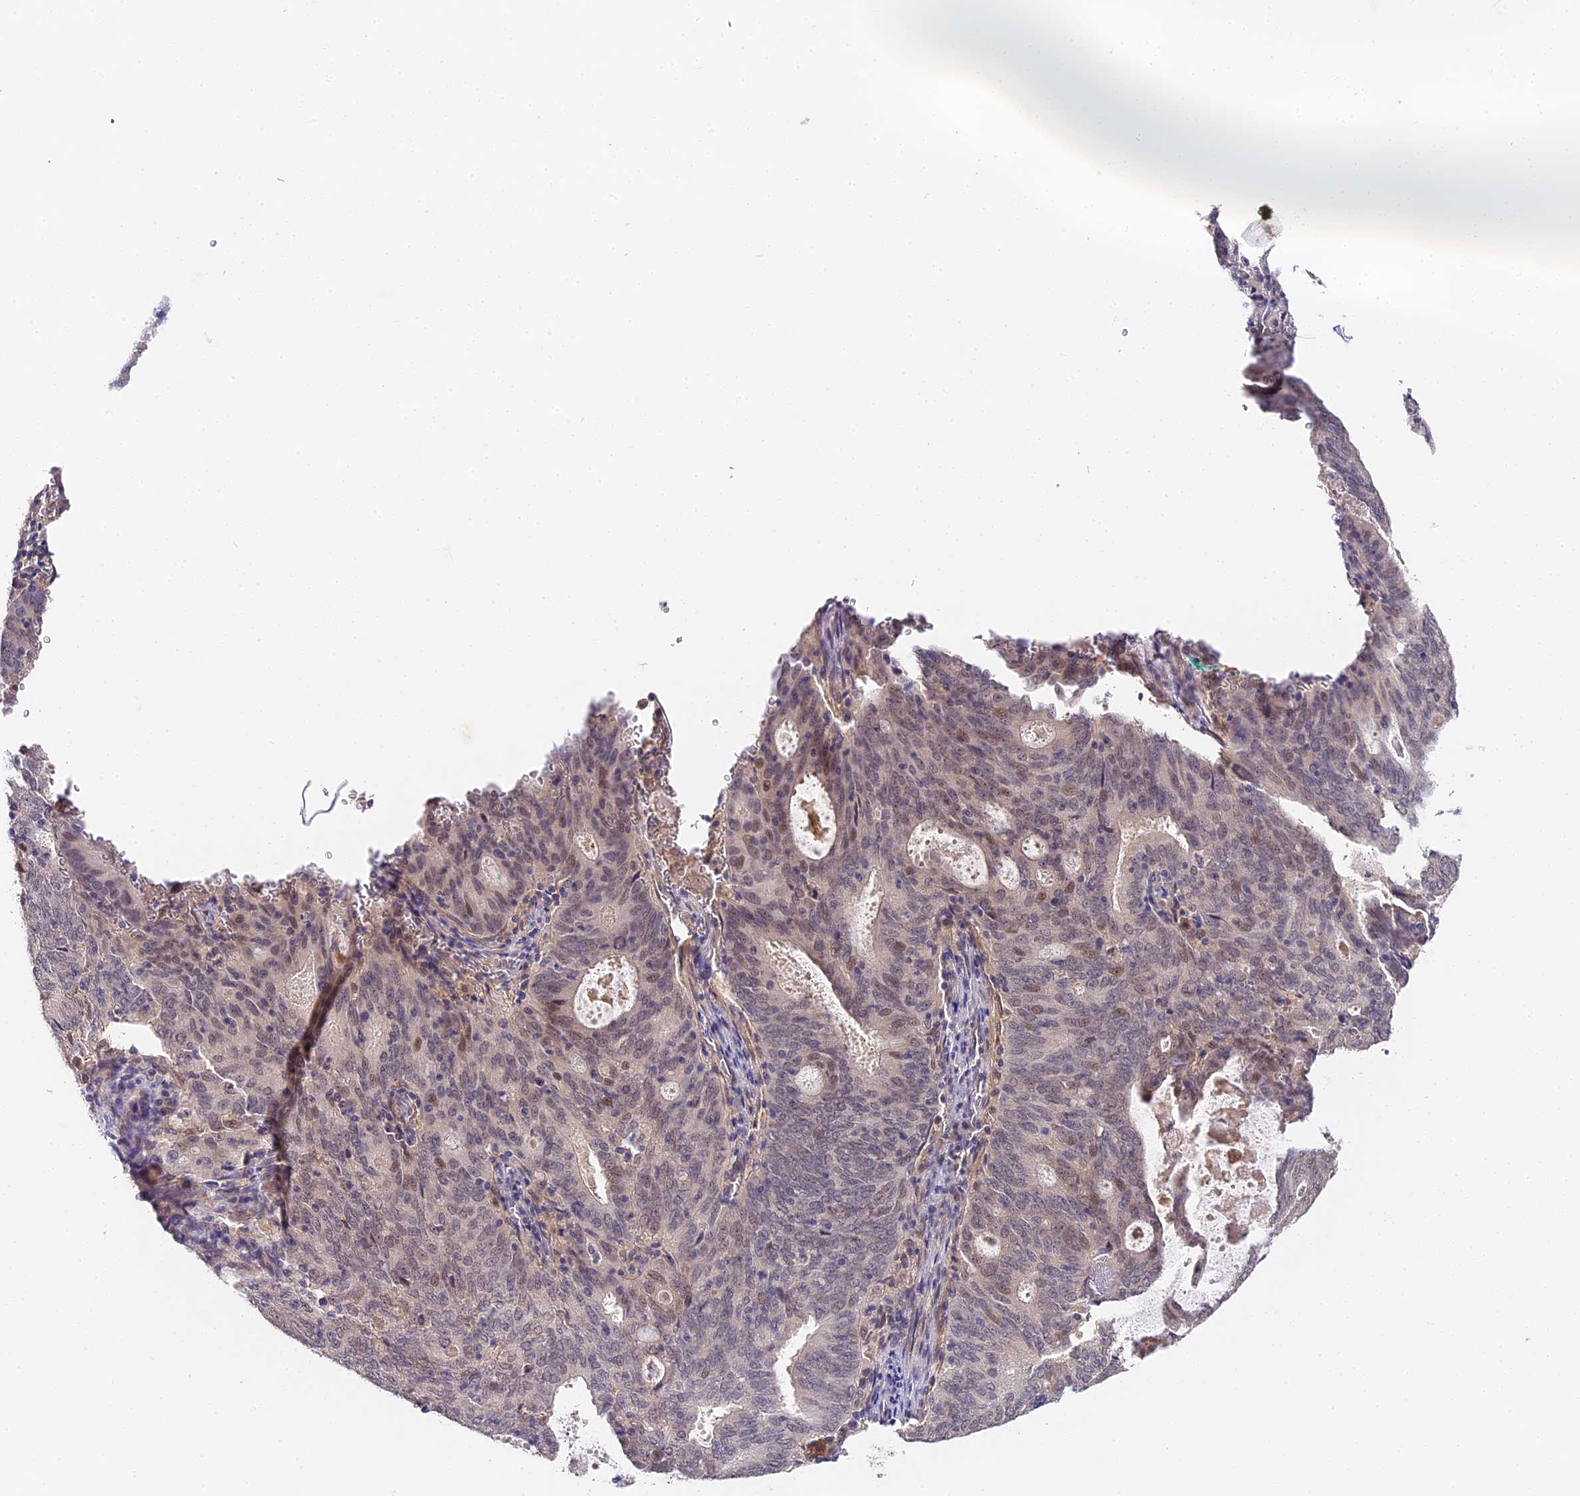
{"staining": {"intensity": "moderate", "quantity": "25%-75%", "location": "cytoplasmic/membranous,nuclear"}, "tissue": "cervical cancer", "cell_type": "Tumor cells", "image_type": "cancer", "snomed": [{"axis": "morphology", "description": "Adenocarcinoma, NOS"}, {"axis": "topography", "description": "Cervix"}], "caption": "This micrograph demonstrates immunohistochemistry staining of cervical cancer (adenocarcinoma), with medium moderate cytoplasmic/membranous and nuclear expression in approximately 25%-75% of tumor cells.", "gene": "IMPACT", "patient": {"sex": "female", "age": 44}}